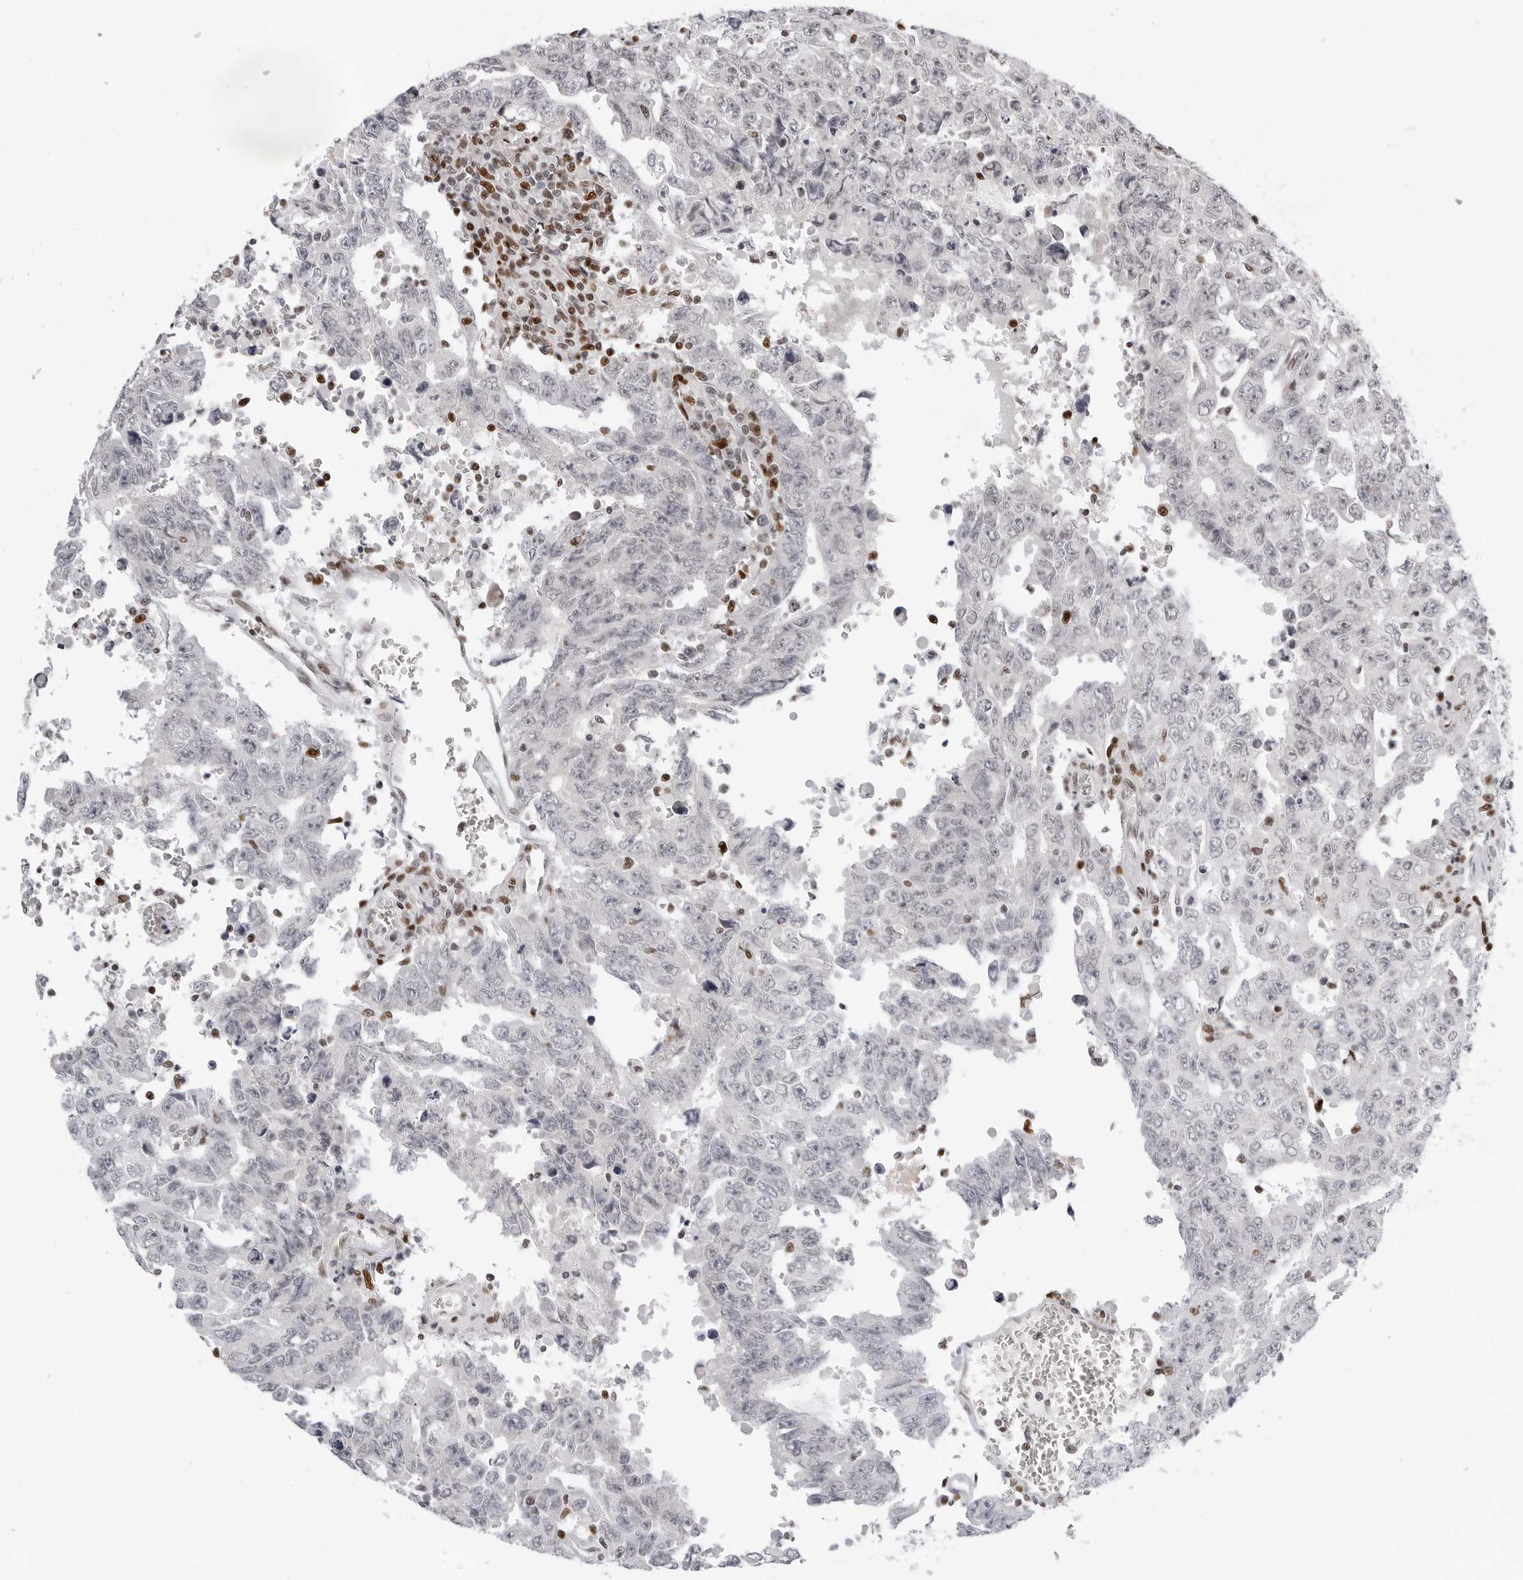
{"staining": {"intensity": "negative", "quantity": "none", "location": "none"}, "tissue": "testis cancer", "cell_type": "Tumor cells", "image_type": "cancer", "snomed": [{"axis": "morphology", "description": "Carcinoma, Embryonal, NOS"}, {"axis": "topography", "description": "Testis"}], "caption": "Immunohistochemistry of testis cancer exhibits no staining in tumor cells.", "gene": "OGG1", "patient": {"sex": "male", "age": 26}}